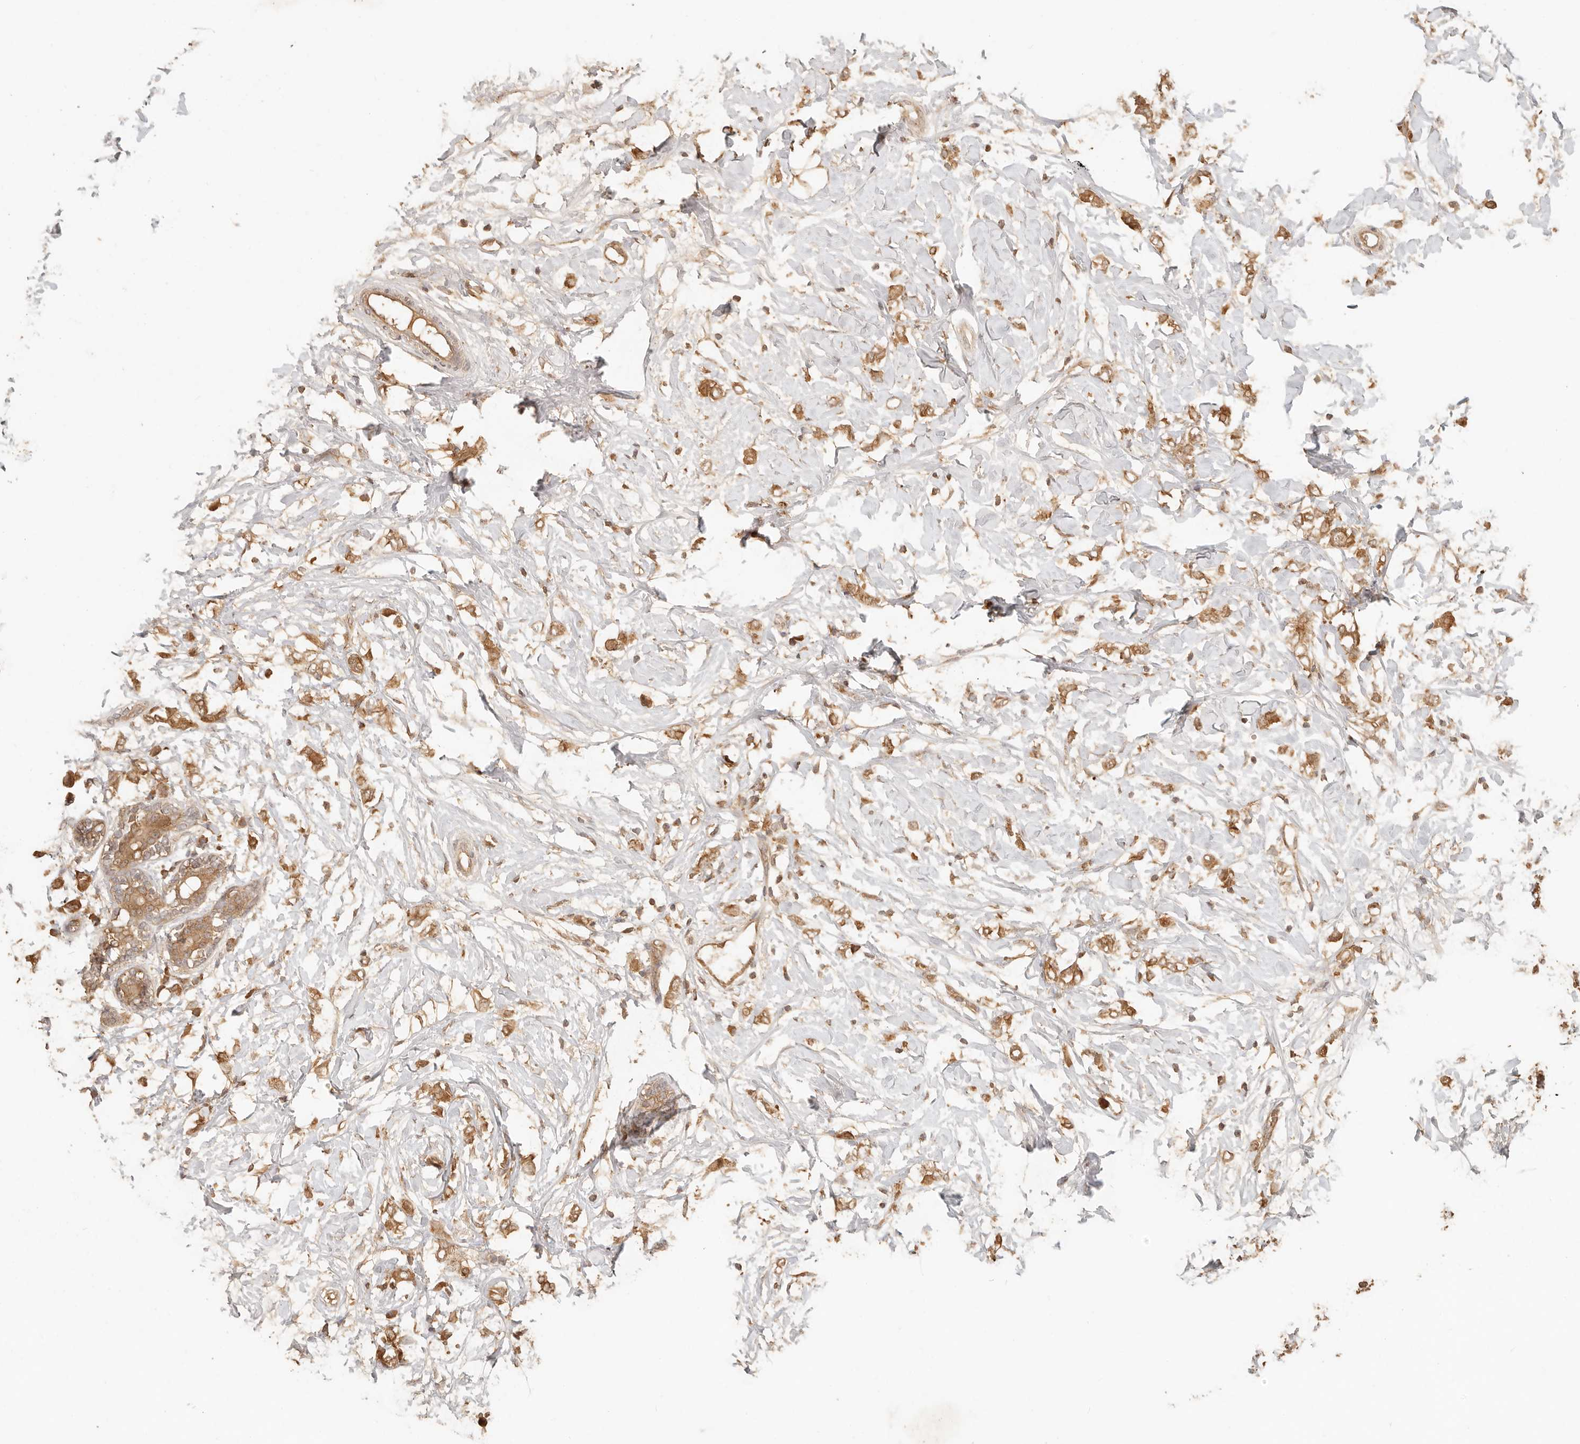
{"staining": {"intensity": "moderate", "quantity": ">75%", "location": "cytoplasmic/membranous"}, "tissue": "breast cancer", "cell_type": "Tumor cells", "image_type": "cancer", "snomed": [{"axis": "morphology", "description": "Normal tissue, NOS"}, {"axis": "morphology", "description": "Lobular carcinoma"}, {"axis": "topography", "description": "Breast"}], "caption": "Breast cancer tissue reveals moderate cytoplasmic/membranous staining in about >75% of tumor cells", "gene": "INTS11", "patient": {"sex": "female", "age": 47}}